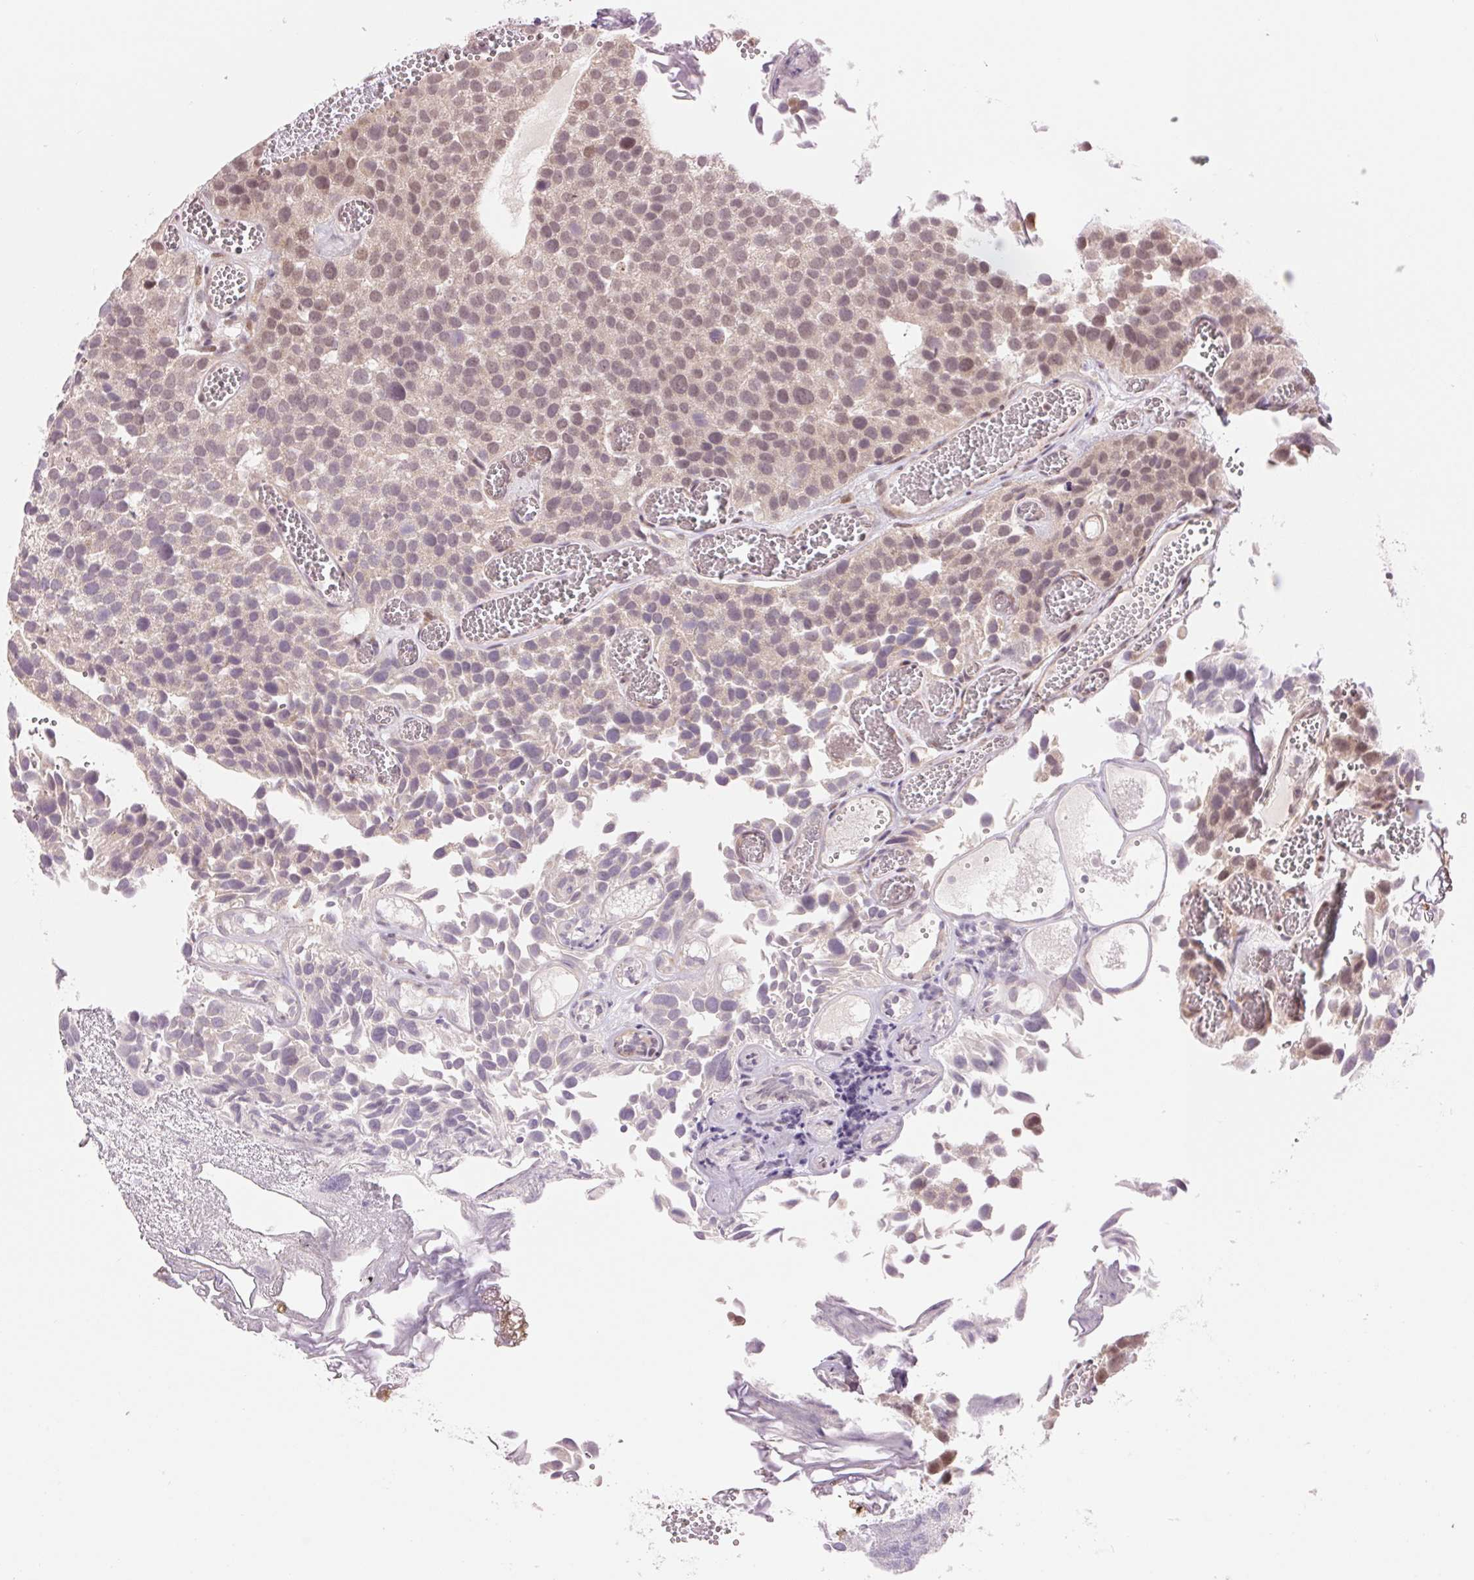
{"staining": {"intensity": "weak", "quantity": "25%-75%", "location": "nuclear"}, "tissue": "urothelial cancer", "cell_type": "Tumor cells", "image_type": "cancer", "snomed": [{"axis": "morphology", "description": "Urothelial carcinoma, Low grade"}, {"axis": "topography", "description": "Urinary bladder"}], "caption": "The immunohistochemical stain highlights weak nuclear positivity in tumor cells of urothelial cancer tissue.", "gene": "ARHGAP32", "patient": {"sex": "female", "age": 69}}